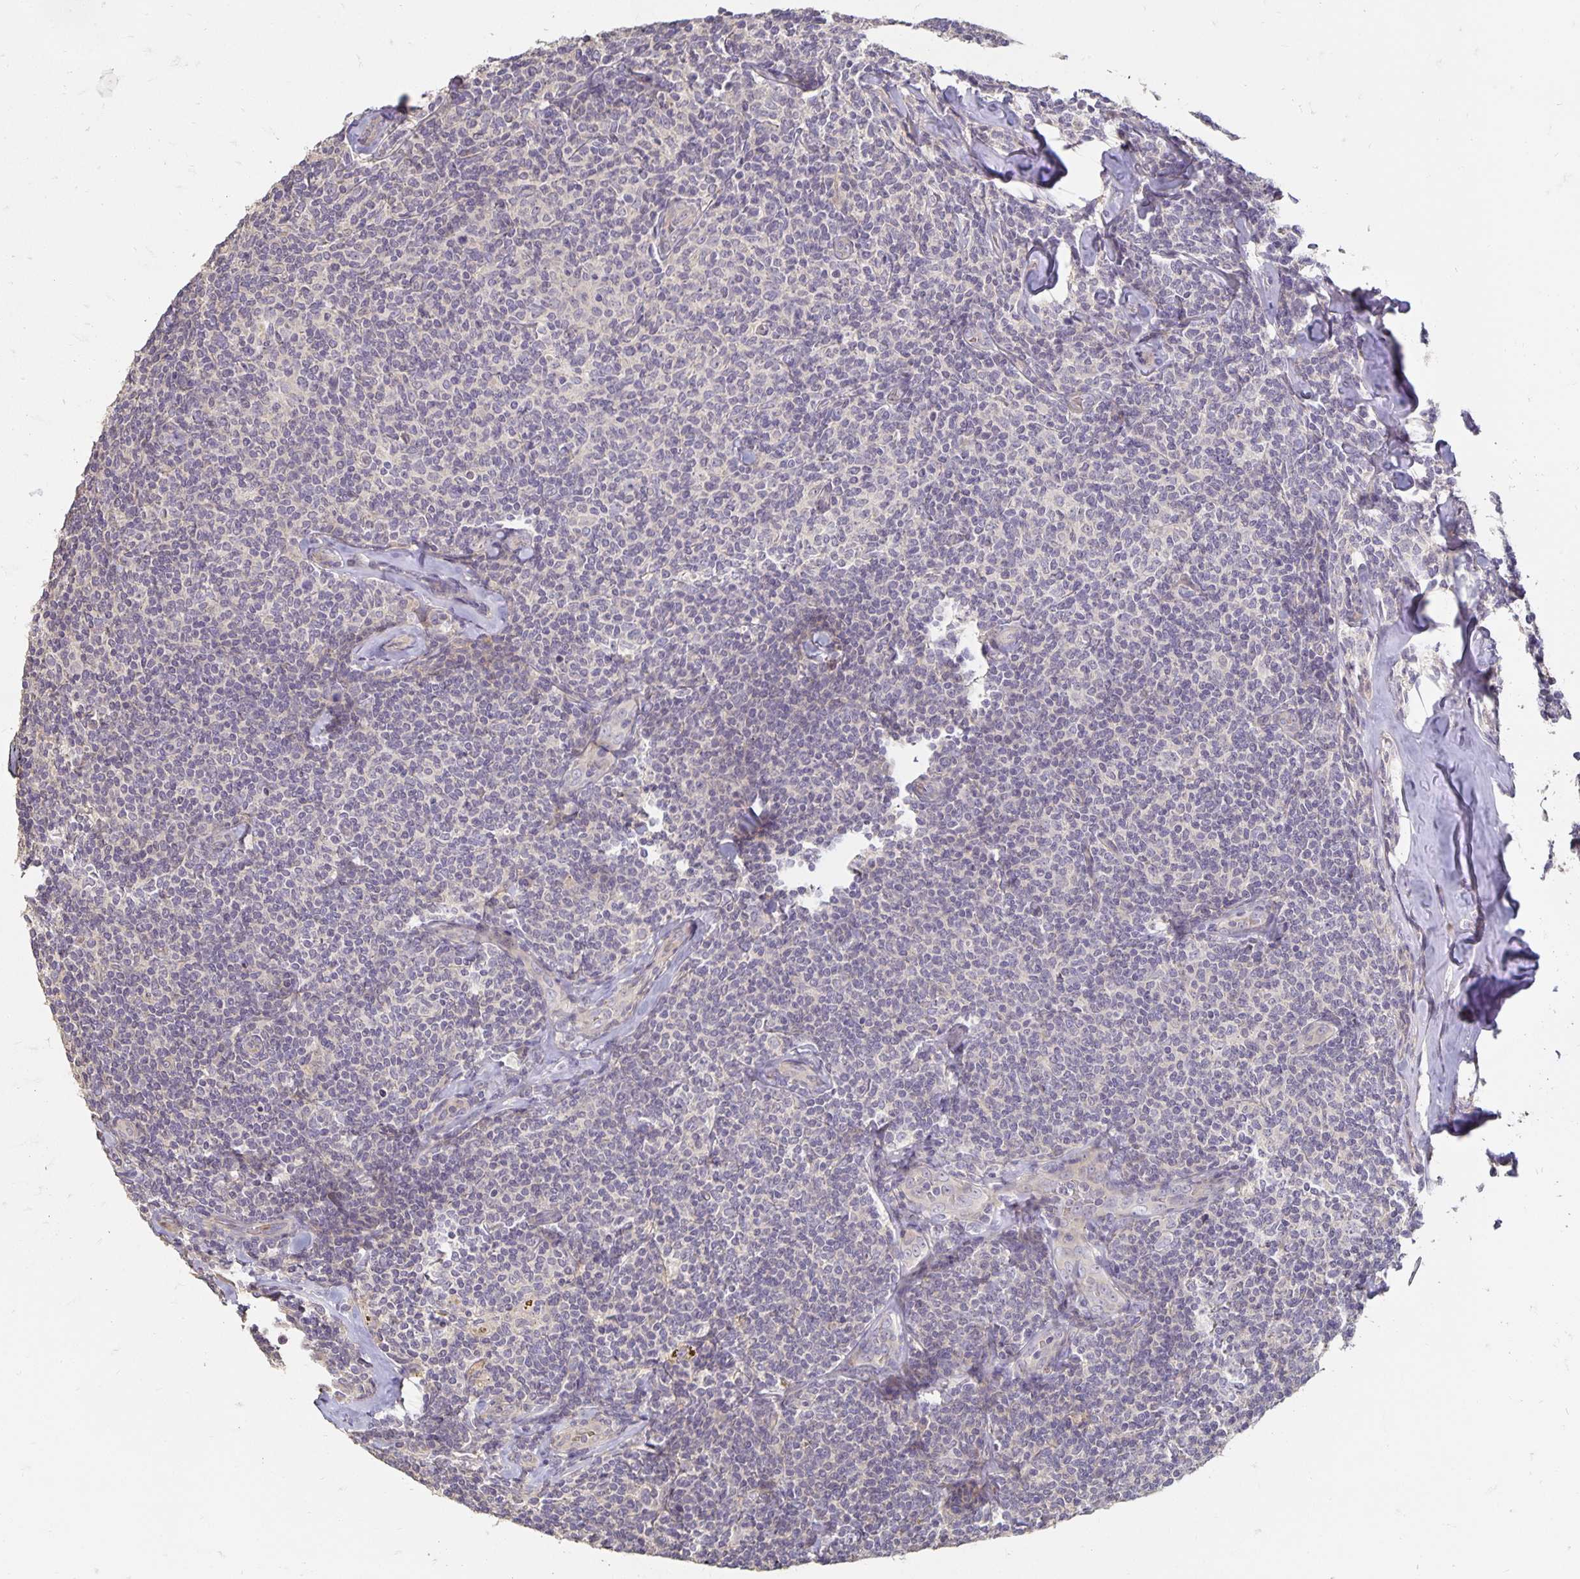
{"staining": {"intensity": "negative", "quantity": "none", "location": "none"}, "tissue": "lymphoma", "cell_type": "Tumor cells", "image_type": "cancer", "snomed": [{"axis": "morphology", "description": "Malignant lymphoma, non-Hodgkin's type, Low grade"}, {"axis": "topography", "description": "Lymph node"}], "caption": "IHC of human lymphoma exhibits no staining in tumor cells.", "gene": "CST6", "patient": {"sex": "female", "age": 56}}